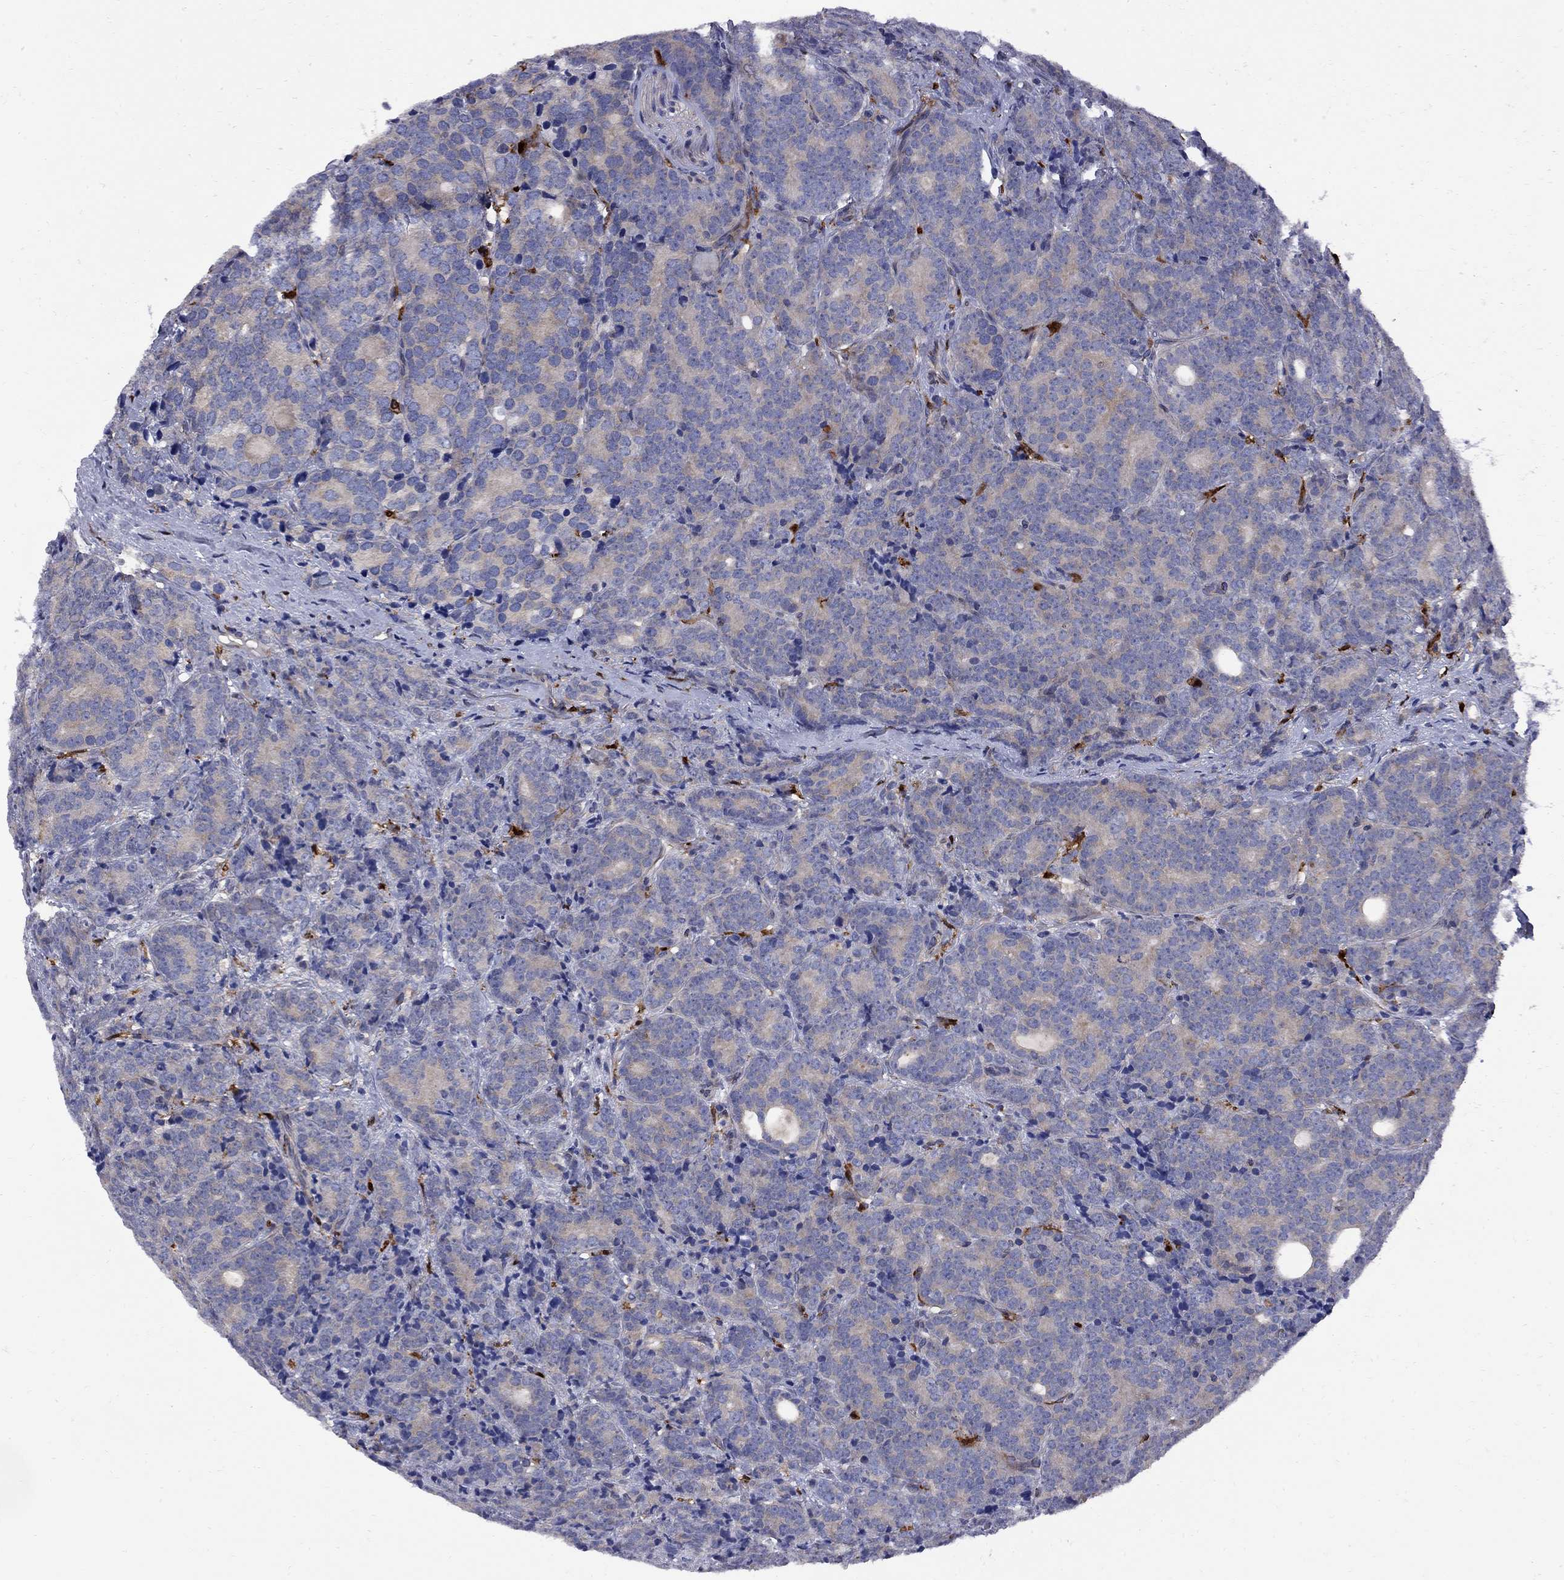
{"staining": {"intensity": "negative", "quantity": "none", "location": "none"}, "tissue": "prostate cancer", "cell_type": "Tumor cells", "image_type": "cancer", "snomed": [{"axis": "morphology", "description": "Adenocarcinoma, NOS"}, {"axis": "topography", "description": "Prostate"}], "caption": "IHC histopathology image of prostate cancer (adenocarcinoma) stained for a protein (brown), which displays no positivity in tumor cells.", "gene": "MTHFR", "patient": {"sex": "male", "age": 71}}